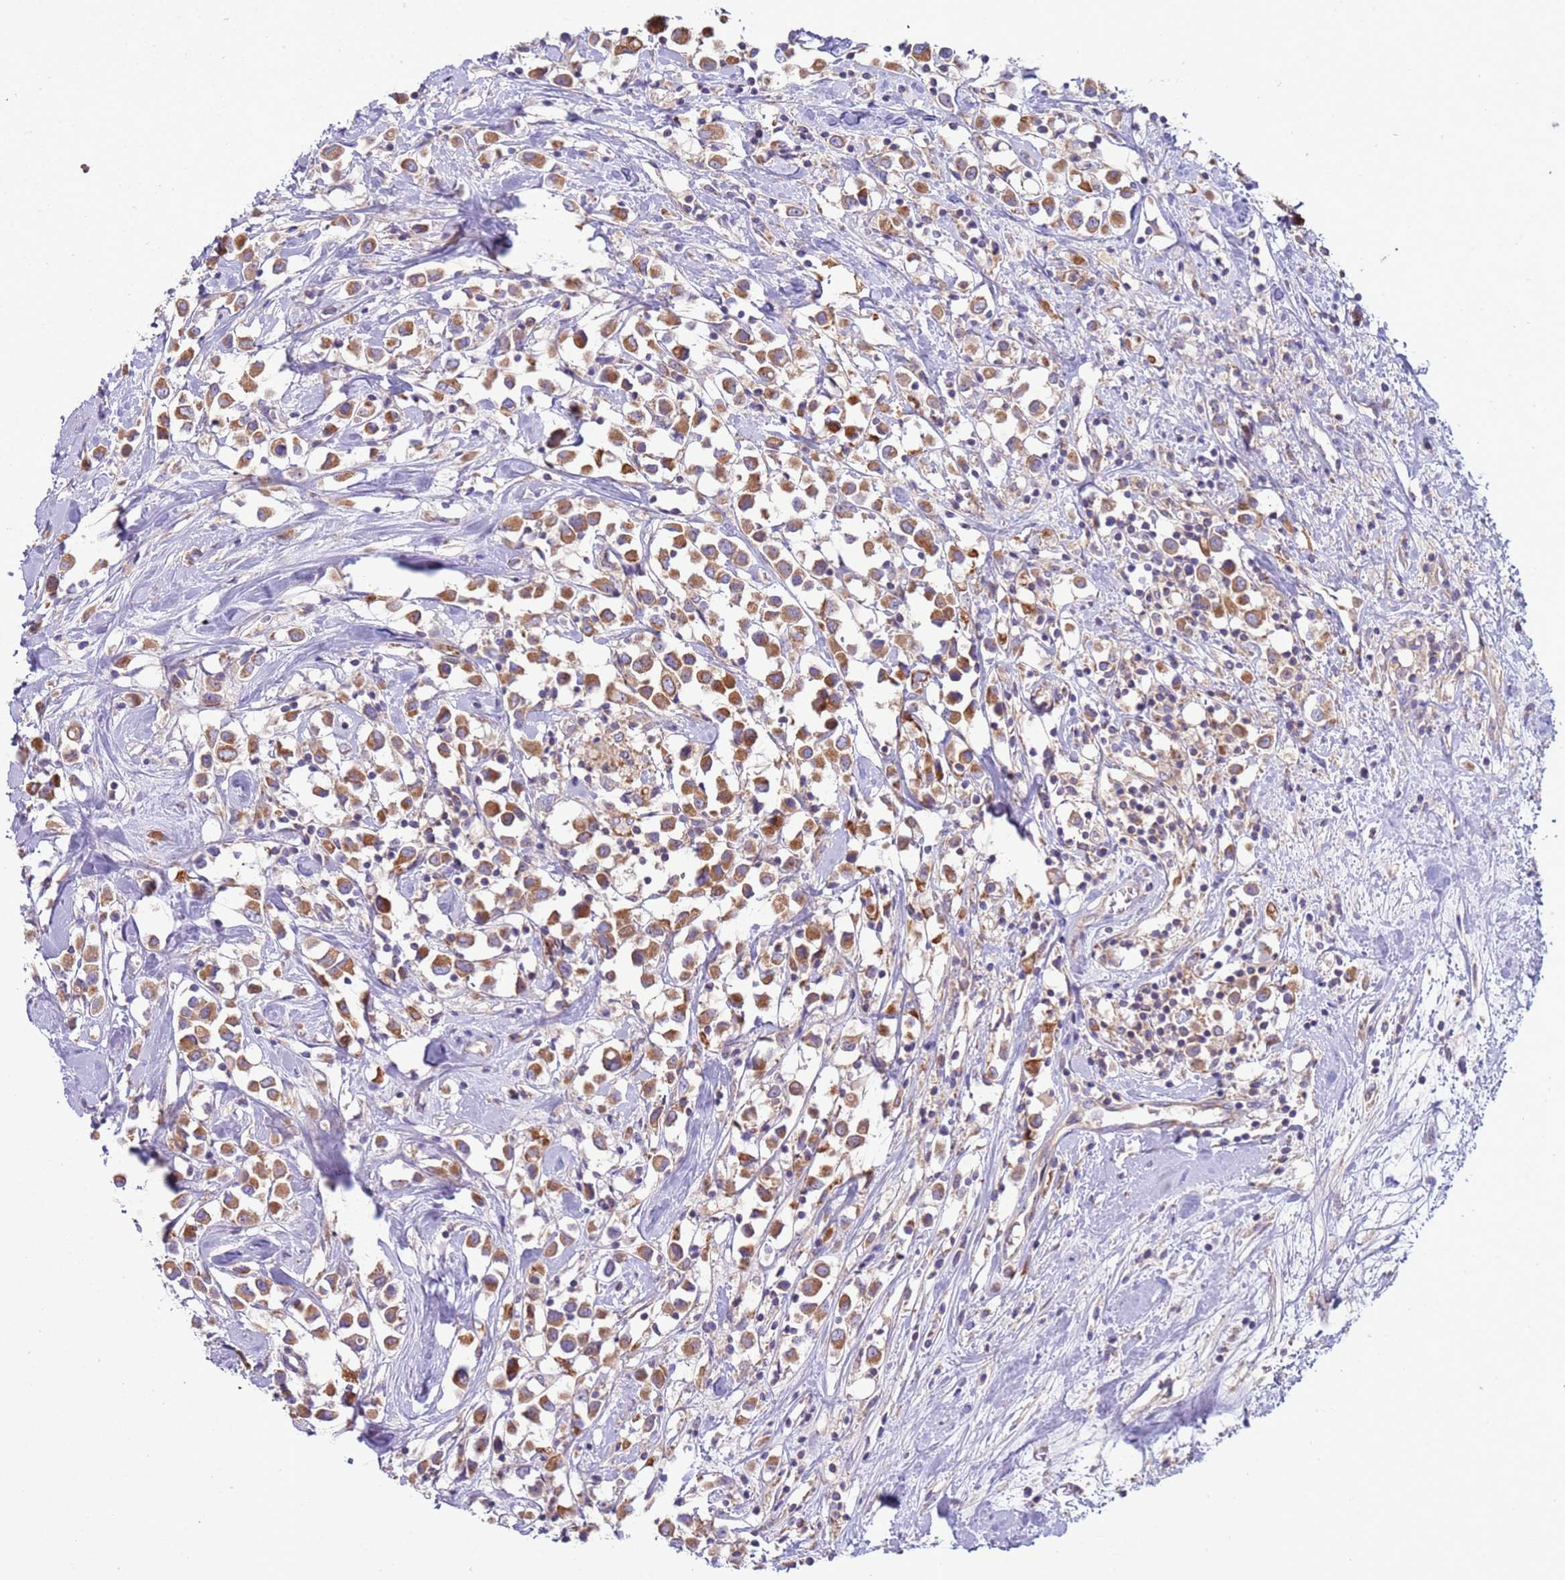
{"staining": {"intensity": "moderate", "quantity": ">75%", "location": "cytoplasmic/membranous"}, "tissue": "breast cancer", "cell_type": "Tumor cells", "image_type": "cancer", "snomed": [{"axis": "morphology", "description": "Duct carcinoma"}, {"axis": "topography", "description": "Breast"}], "caption": "Immunohistochemical staining of human breast invasive ductal carcinoma exhibits medium levels of moderate cytoplasmic/membranous positivity in about >75% of tumor cells. (DAB IHC with brightfield microscopy, high magnification).", "gene": "UQCRQ", "patient": {"sex": "female", "age": 61}}